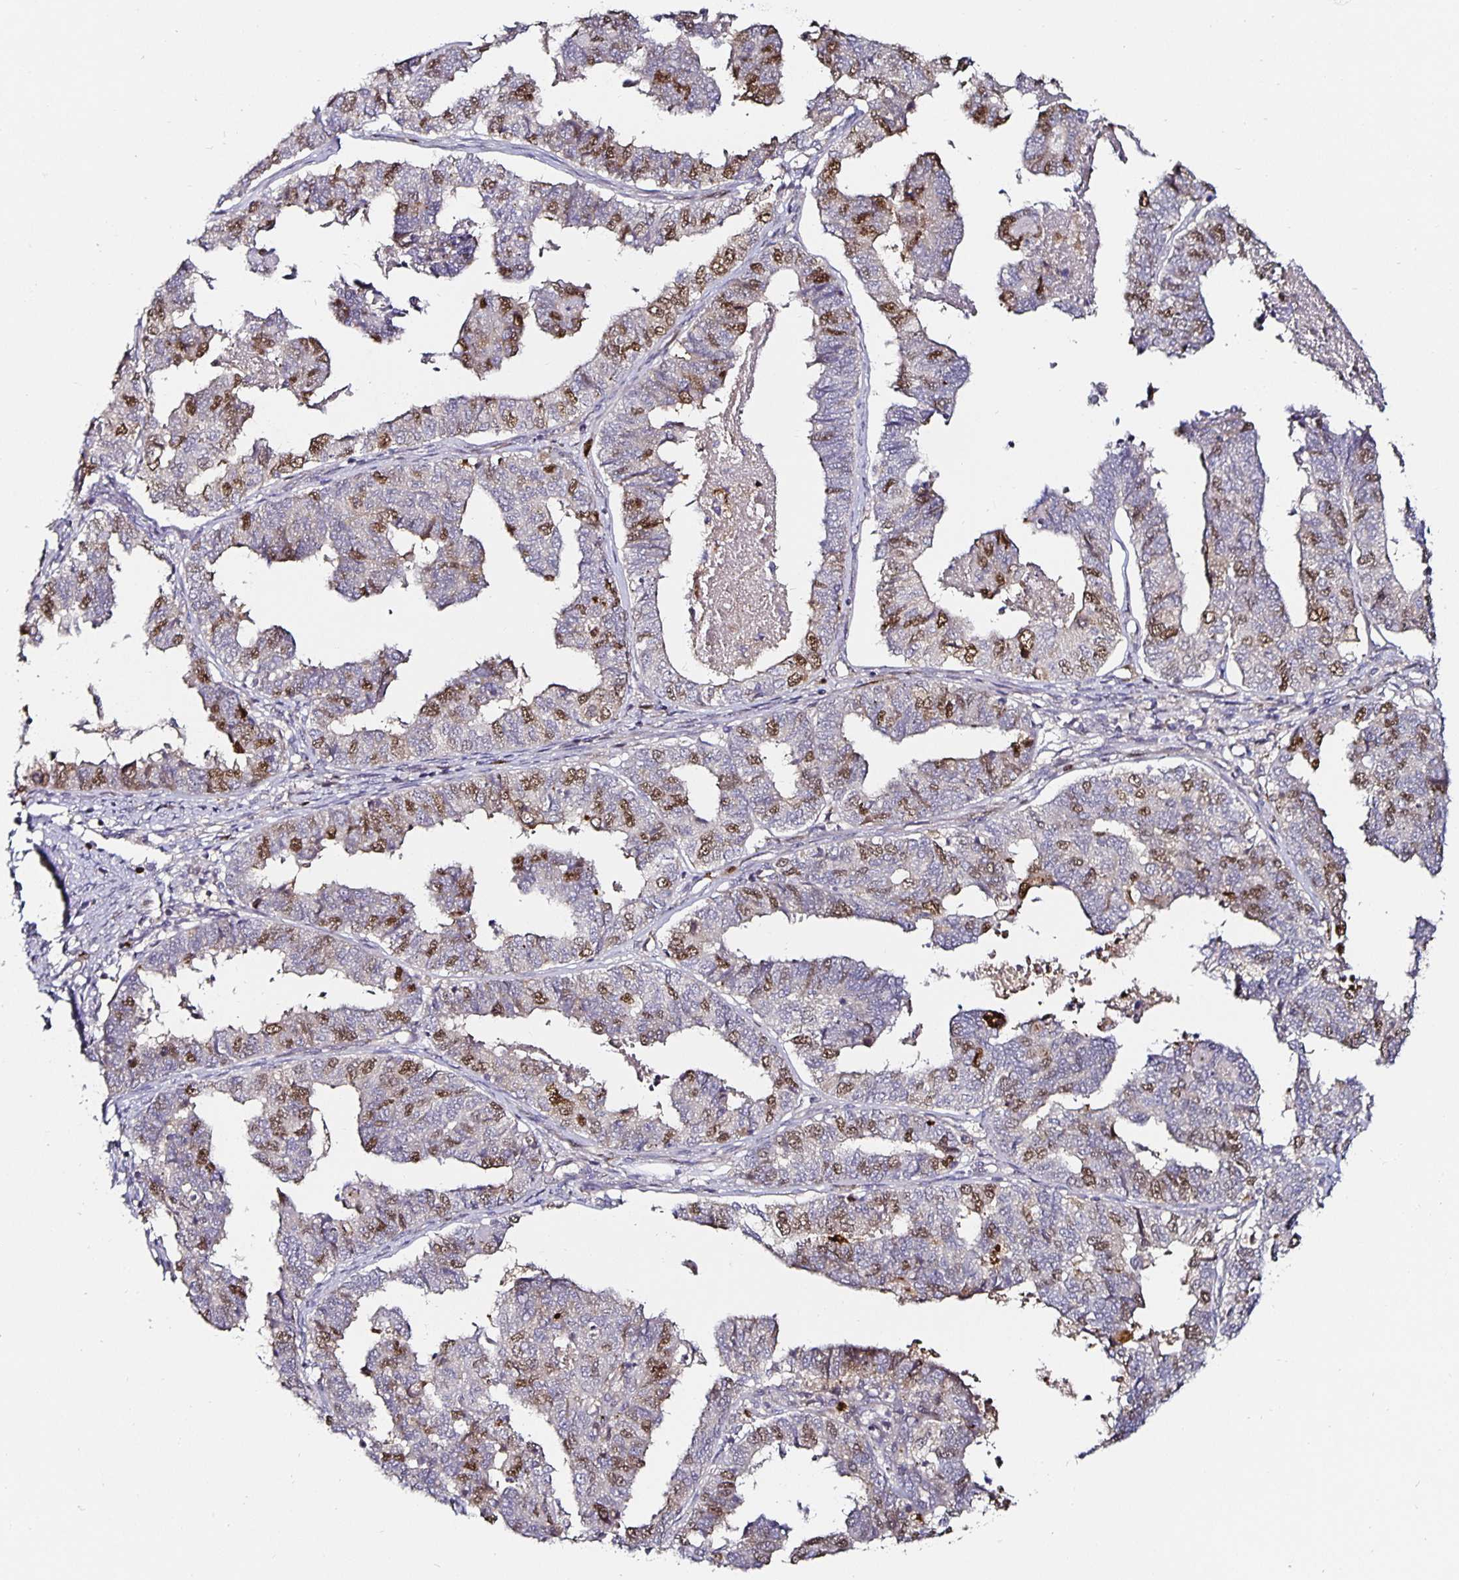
{"staining": {"intensity": "moderate", "quantity": "<25%", "location": "nuclear"}, "tissue": "endometrial cancer", "cell_type": "Tumor cells", "image_type": "cancer", "snomed": [{"axis": "morphology", "description": "Adenocarcinoma, NOS"}, {"axis": "topography", "description": "Endometrium"}], "caption": "DAB (3,3'-diaminobenzidine) immunohistochemical staining of adenocarcinoma (endometrial) shows moderate nuclear protein expression in about <25% of tumor cells.", "gene": "ANLN", "patient": {"sex": "female", "age": 73}}